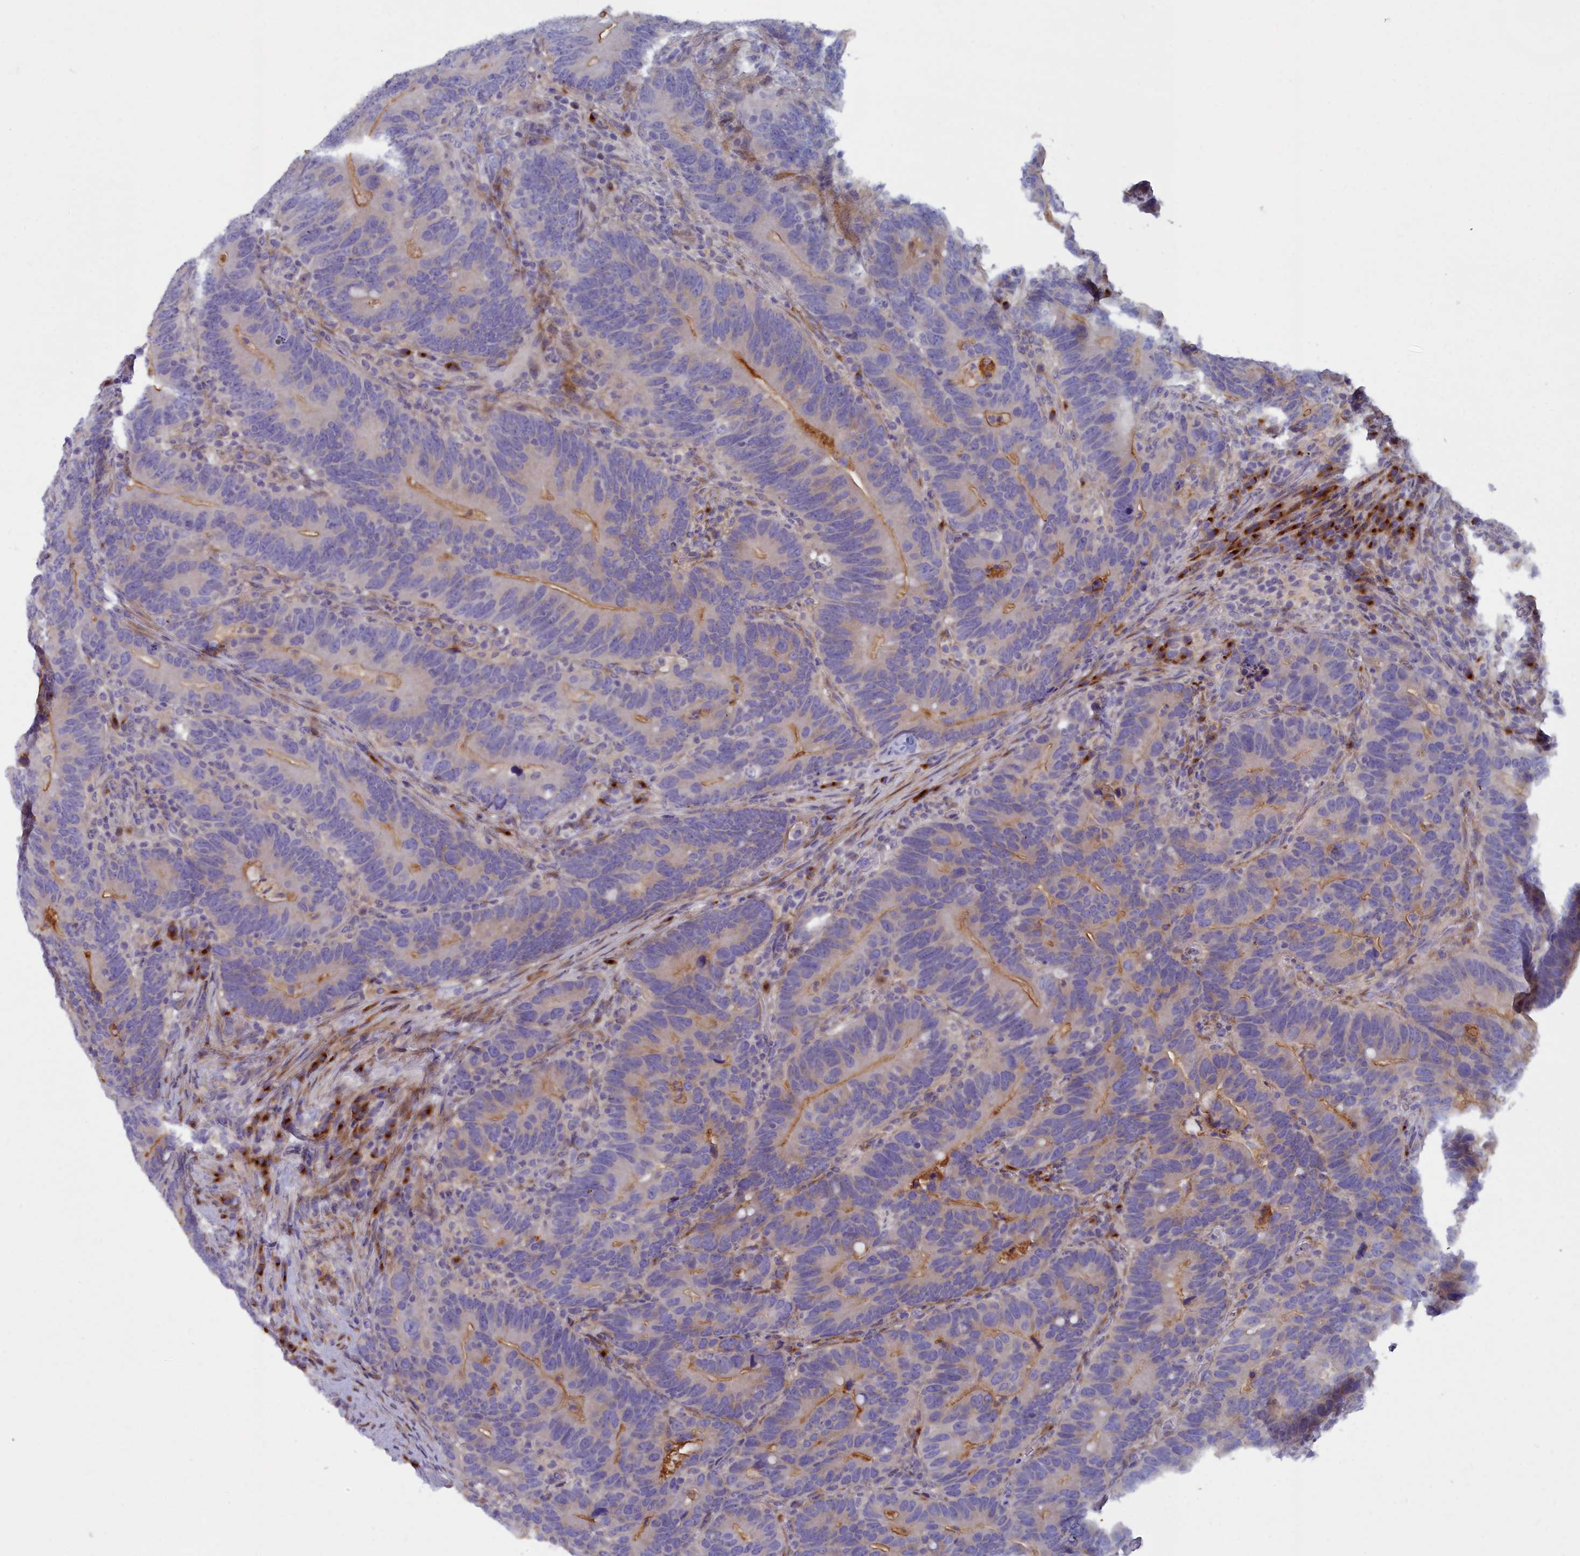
{"staining": {"intensity": "negative", "quantity": "none", "location": "none"}, "tissue": "colorectal cancer", "cell_type": "Tumor cells", "image_type": "cancer", "snomed": [{"axis": "morphology", "description": "Adenocarcinoma, NOS"}, {"axis": "topography", "description": "Colon"}], "caption": "This is a photomicrograph of immunohistochemistry (IHC) staining of colorectal cancer, which shows no expression in tumor cells. Brightfield microscopy of immunohistochemistry stained with DAB (brown) and hematoxylin (blue), captured at high magnification.", "gene": "B9D2", "patient": {"sex": "female", "age": 66}}